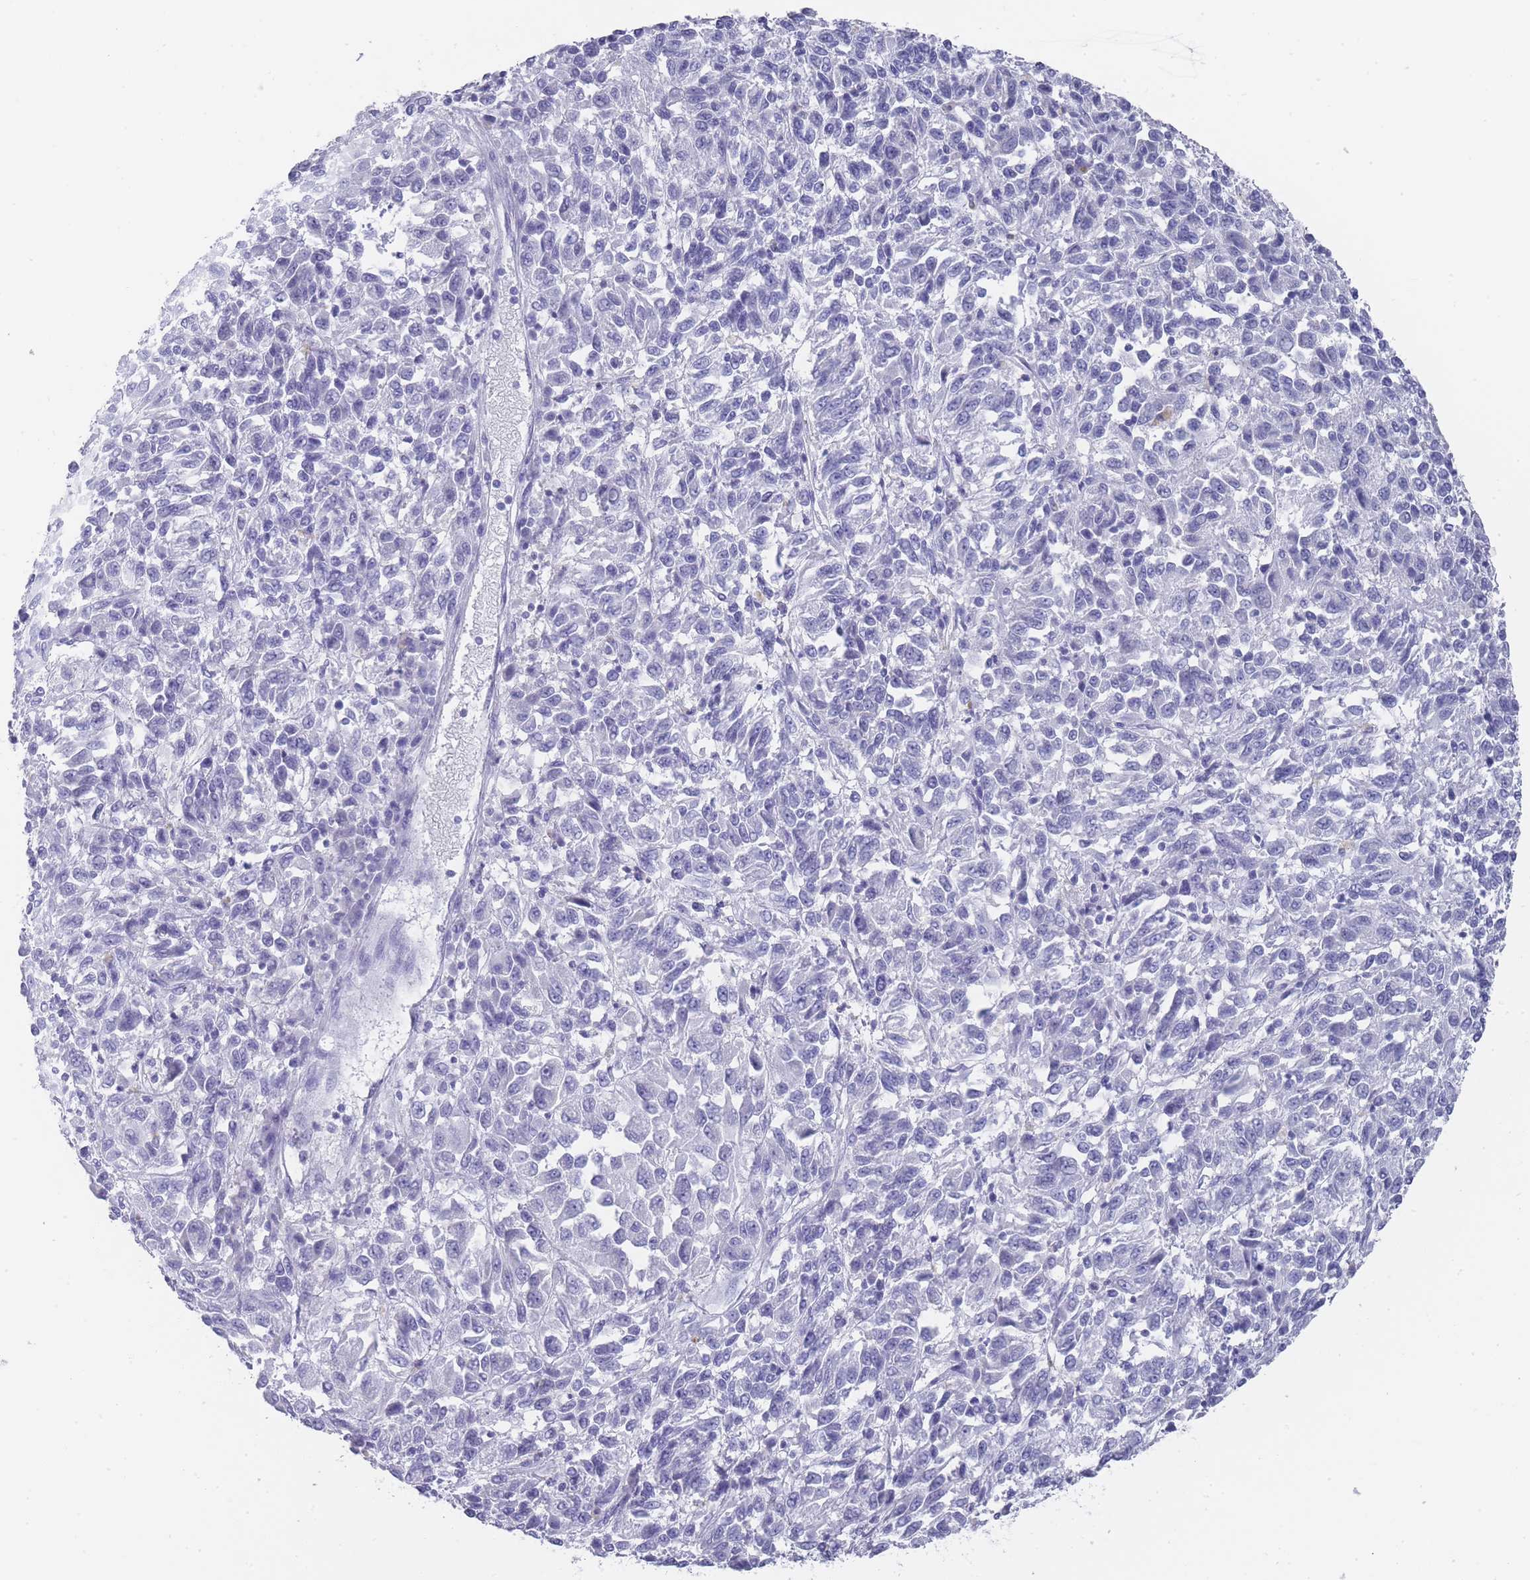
{"staining": {"intensity": "negative", "quantity": "none", "location": "none"}, "tissue": "melanoma", "cell_type": "Tumor cells", "image_type": "cancer", "snomed": [{"axis": "morphology", "description": "Malignant melanoma, Metastatic site"}, {"axis": "topography", "description": "Lung"}], "caption": "Malignant melanoma (metastatic site) stained for a protein using IHC displays no expression tumor cells.", "gene": "RAB2B", "patient": {"sex": "male", "age": 64}}